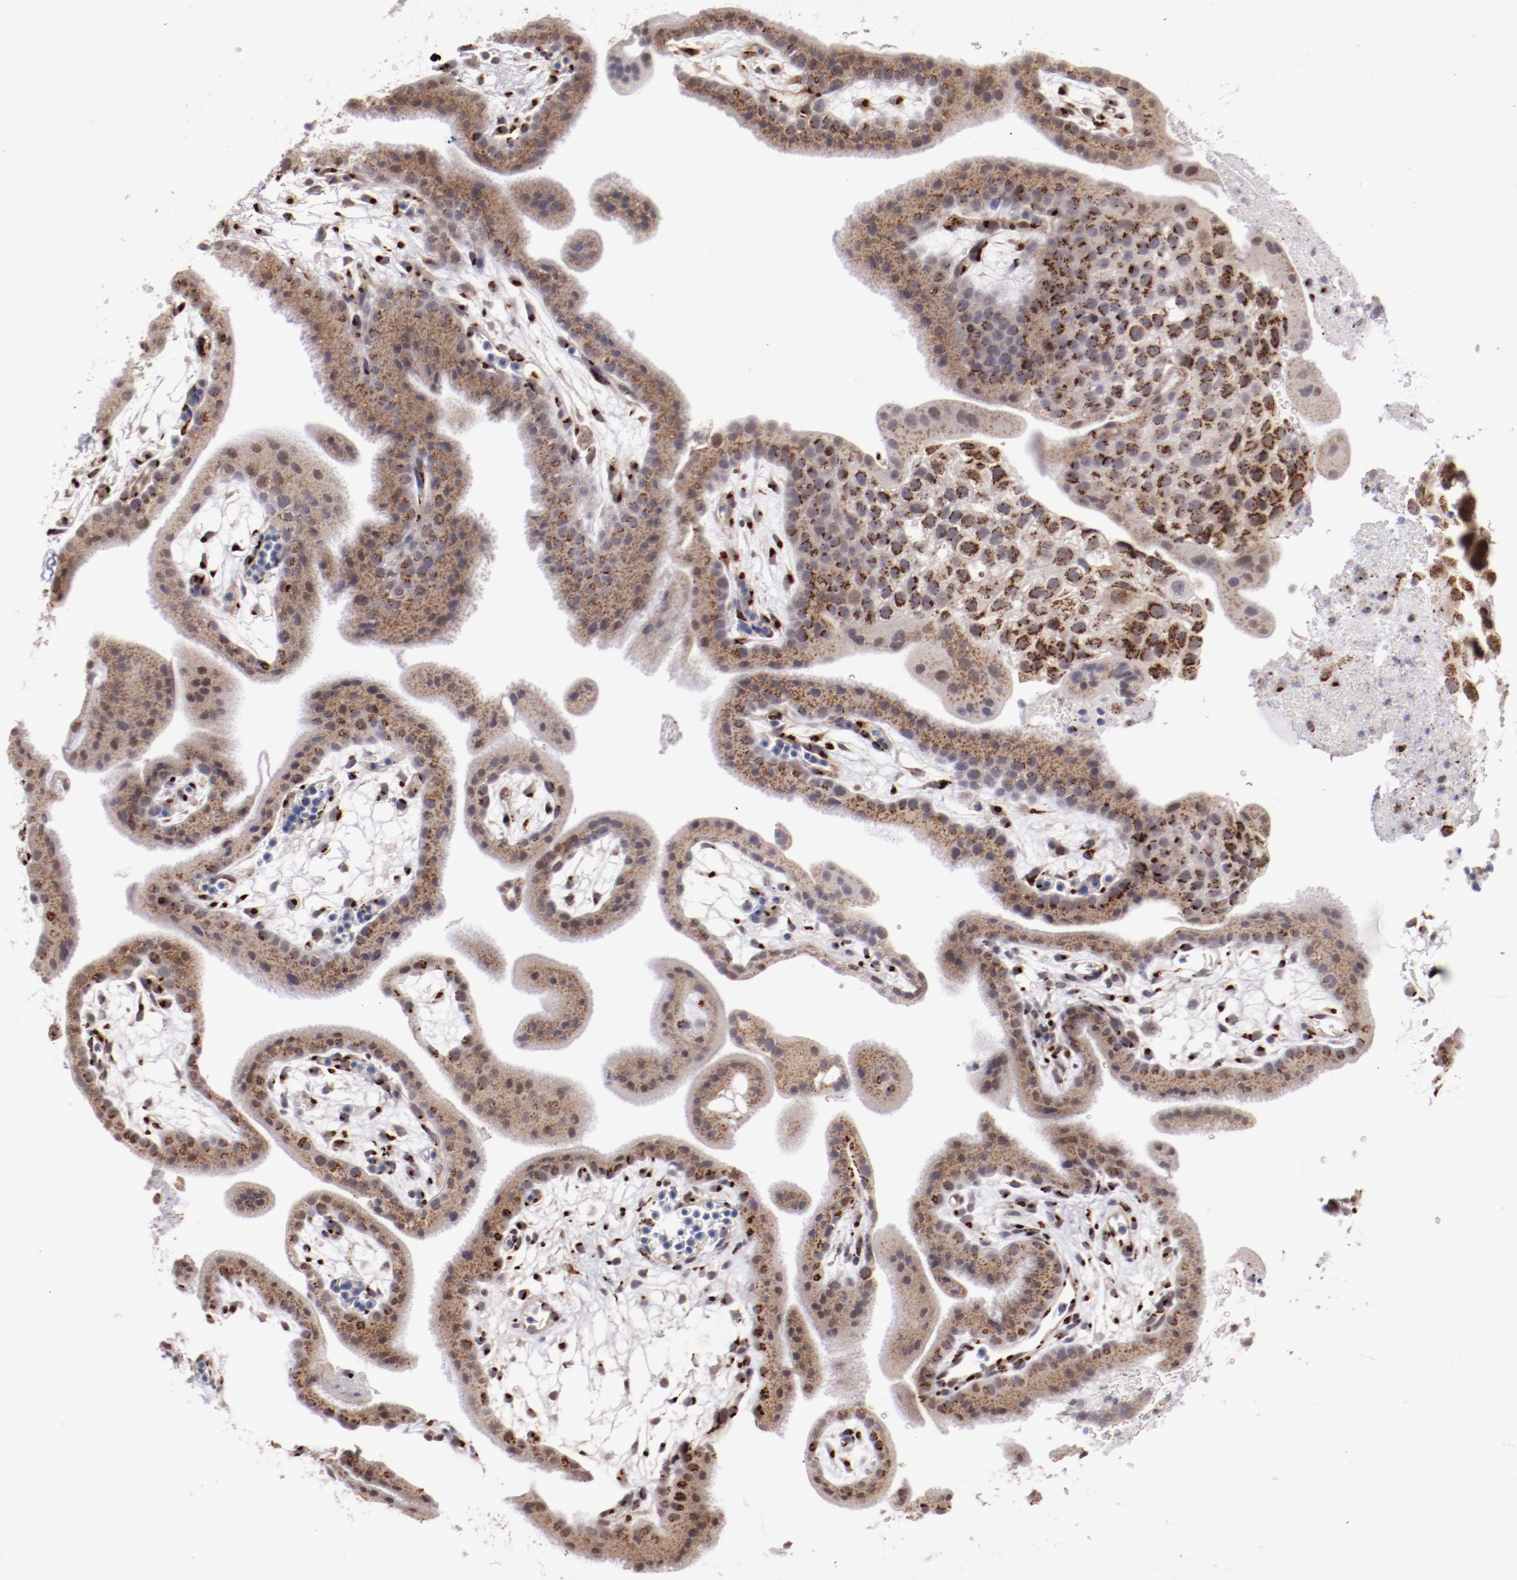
{"staining": {"intensity": "strong", "quantity": ">75%", "location": "cytoplasmic/membranous"}, "tissue": "placenta", "cell_type": "Decidual cells", "image_type": "normal", "snomed": [{"axis": "morphology", "description": "Normal tissue, NOS"}, {"axis": "topography", "description": "Placenta"}], "caption": "The photomicrograph displays a brown stain indicating the presence of a protein in the cytoplasmic/membranous of decidual cells in placenta. The protein of interest is stained brown, and the nuclei are stained in blue (DAB (3,3'-diaminobenzidine) IHC with brightfield microscopy, high magnification).", "gene": "GOLIM4", "patient": {"sex": "female", "age": 19}}